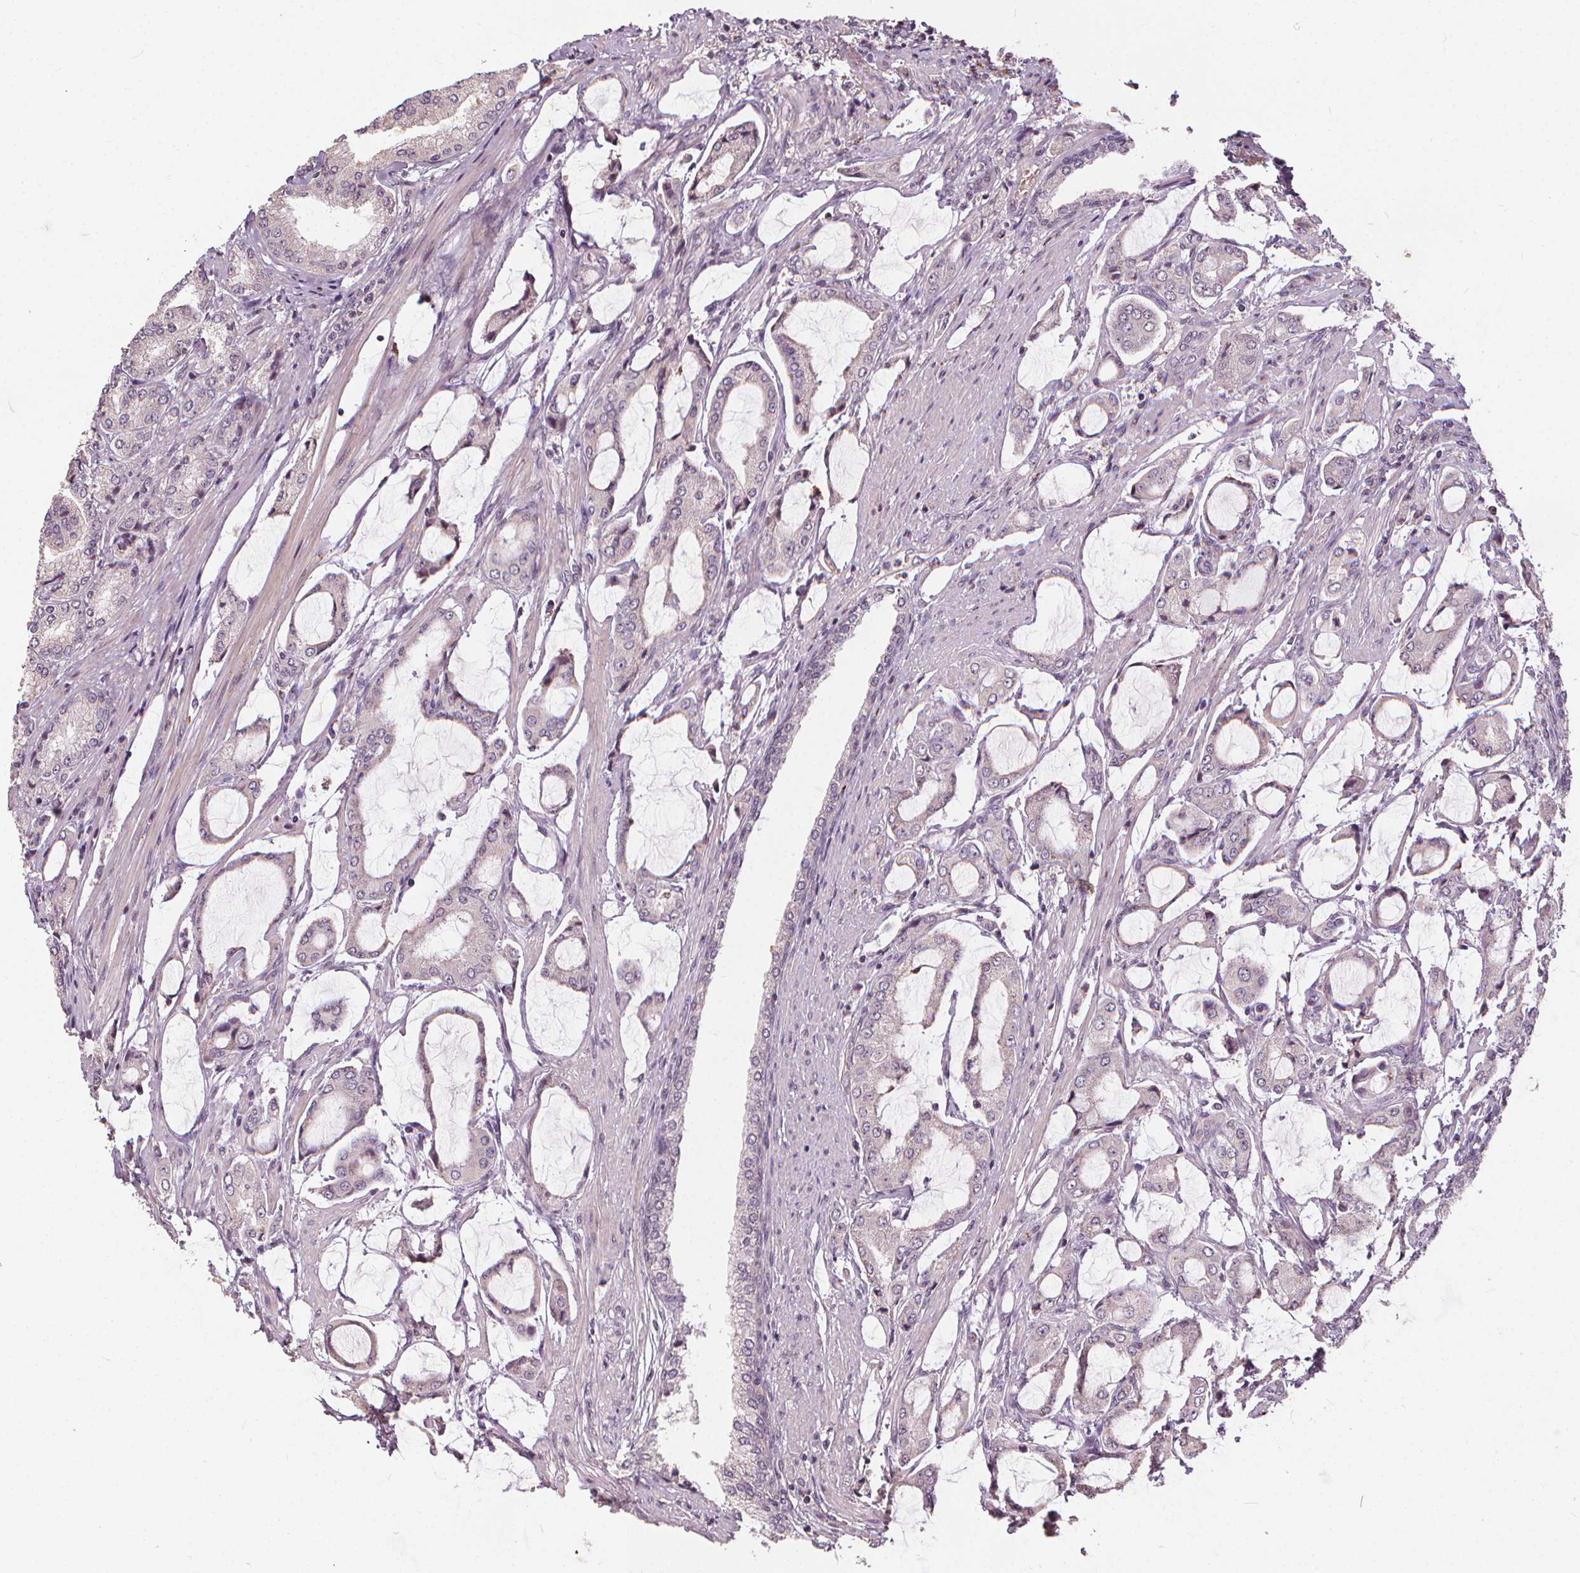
{"staining": {"intensity": "negative", "quantity": "none", "location": "none"}, "tissue": "prostate cancer", "cell_type": "Tumor cells", "image_type": "cancer", "snomed": [{"axis": "morphology", "description": "Adenocarcinoma, NOS"}, {"axis": "topography", "description": "Prostate"}], "caption": "Immunohistochemical staining of adenocarcinoma (prostate) reveals no significant positivity in tumor cells.", "gene": "IPO13", "patient": {"sex": "male", "age": 63}}